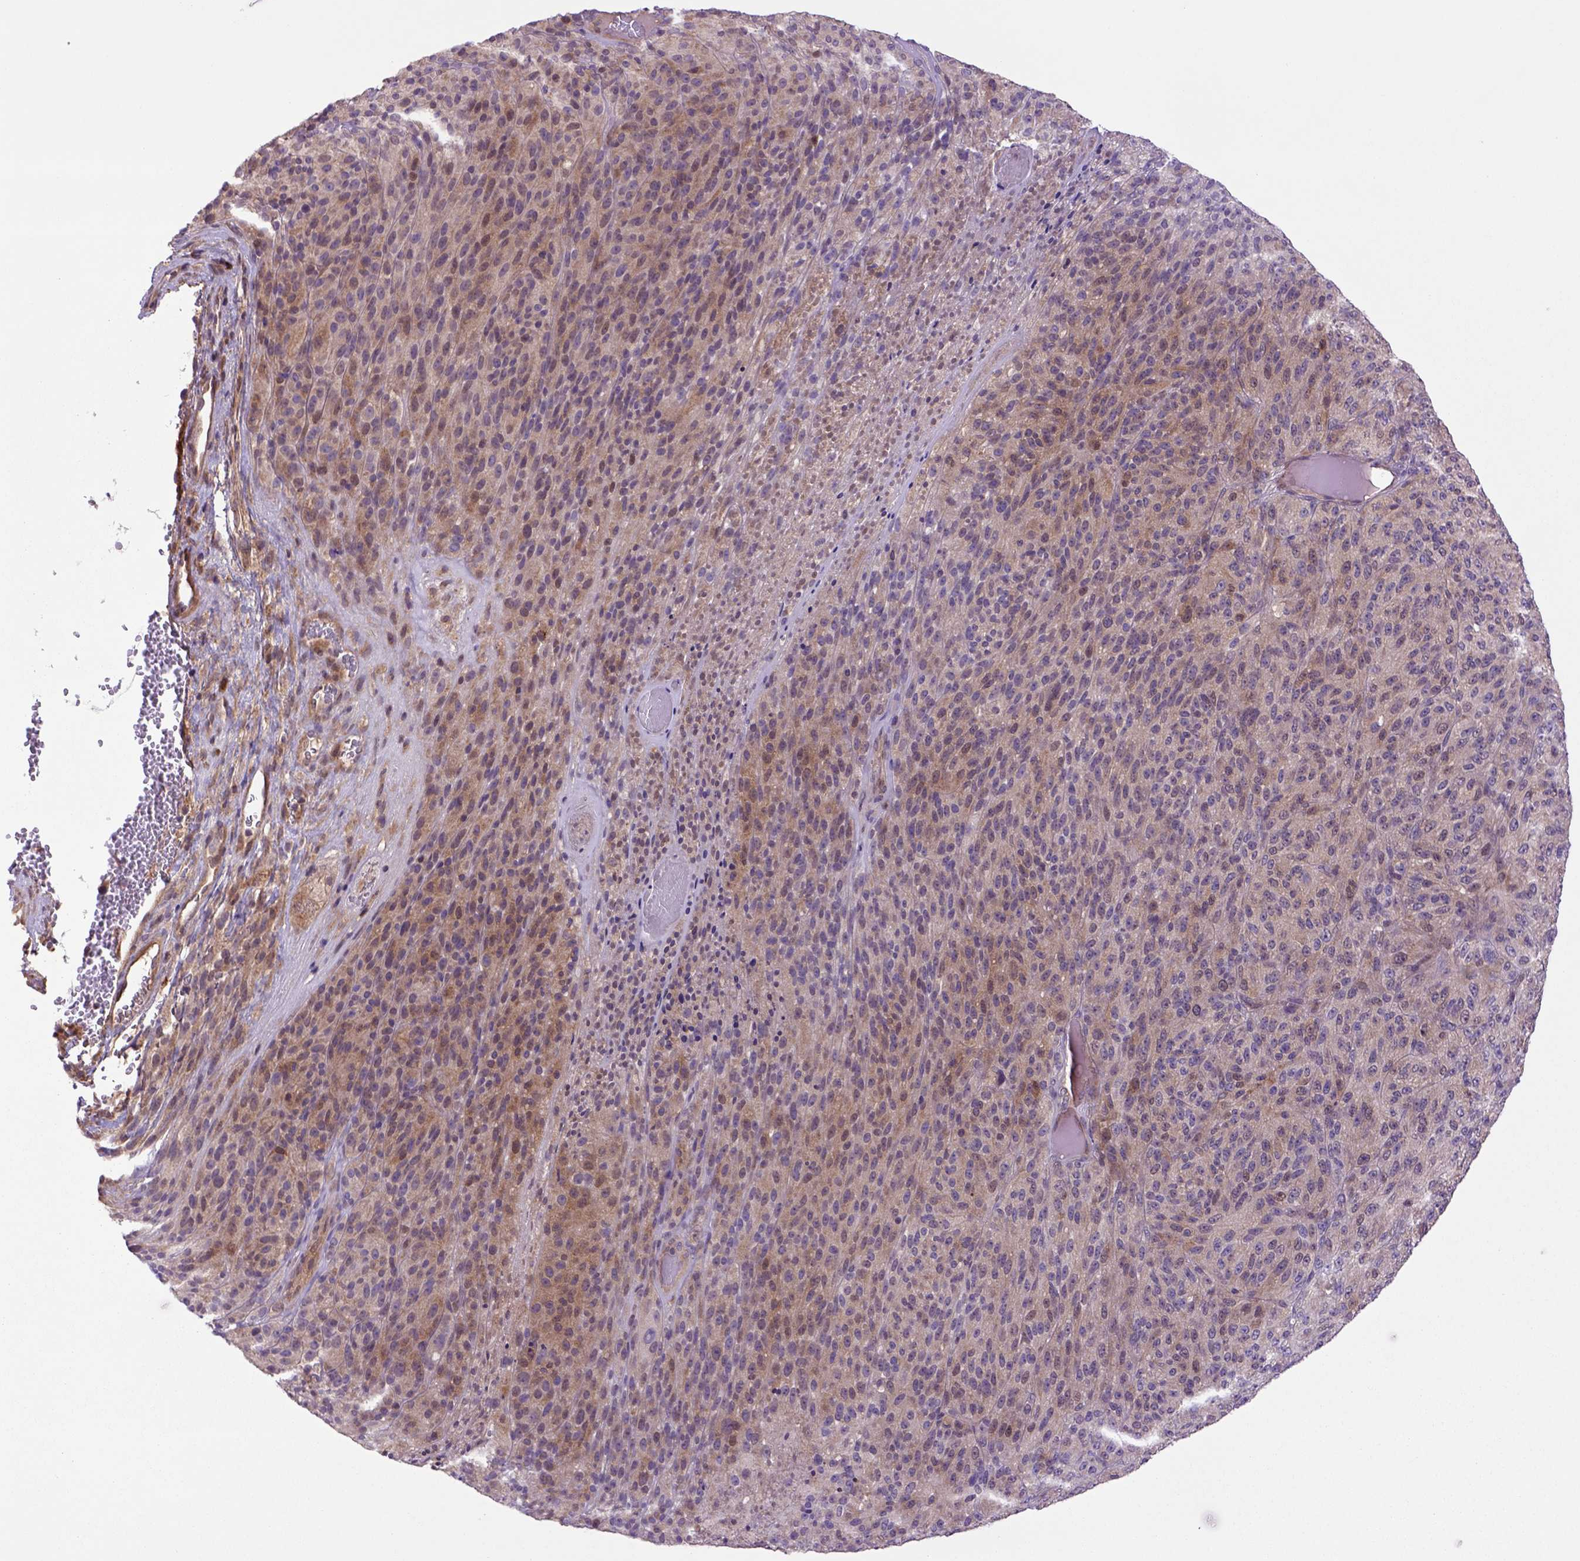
{"staining": {"intensity": "moderate", "quantity": ">75%", "location": "nuclear"}, "tissue": "melanoma", "cell_type": "Tumor cells", "image_type": "cancer", "snomed": [{"axis": "morphology", "description": "Malignant melanoma, Metastatic site"}, {"axis": "topography", "description": "Brain"}], "caption": "About >75% of tumor cells in melanoma display moderate nuclear protein expression as visualized by brown immunohistochemical staining.", "gene": "HSPBP1", "patient": {"sex": "female", "age": 56}}